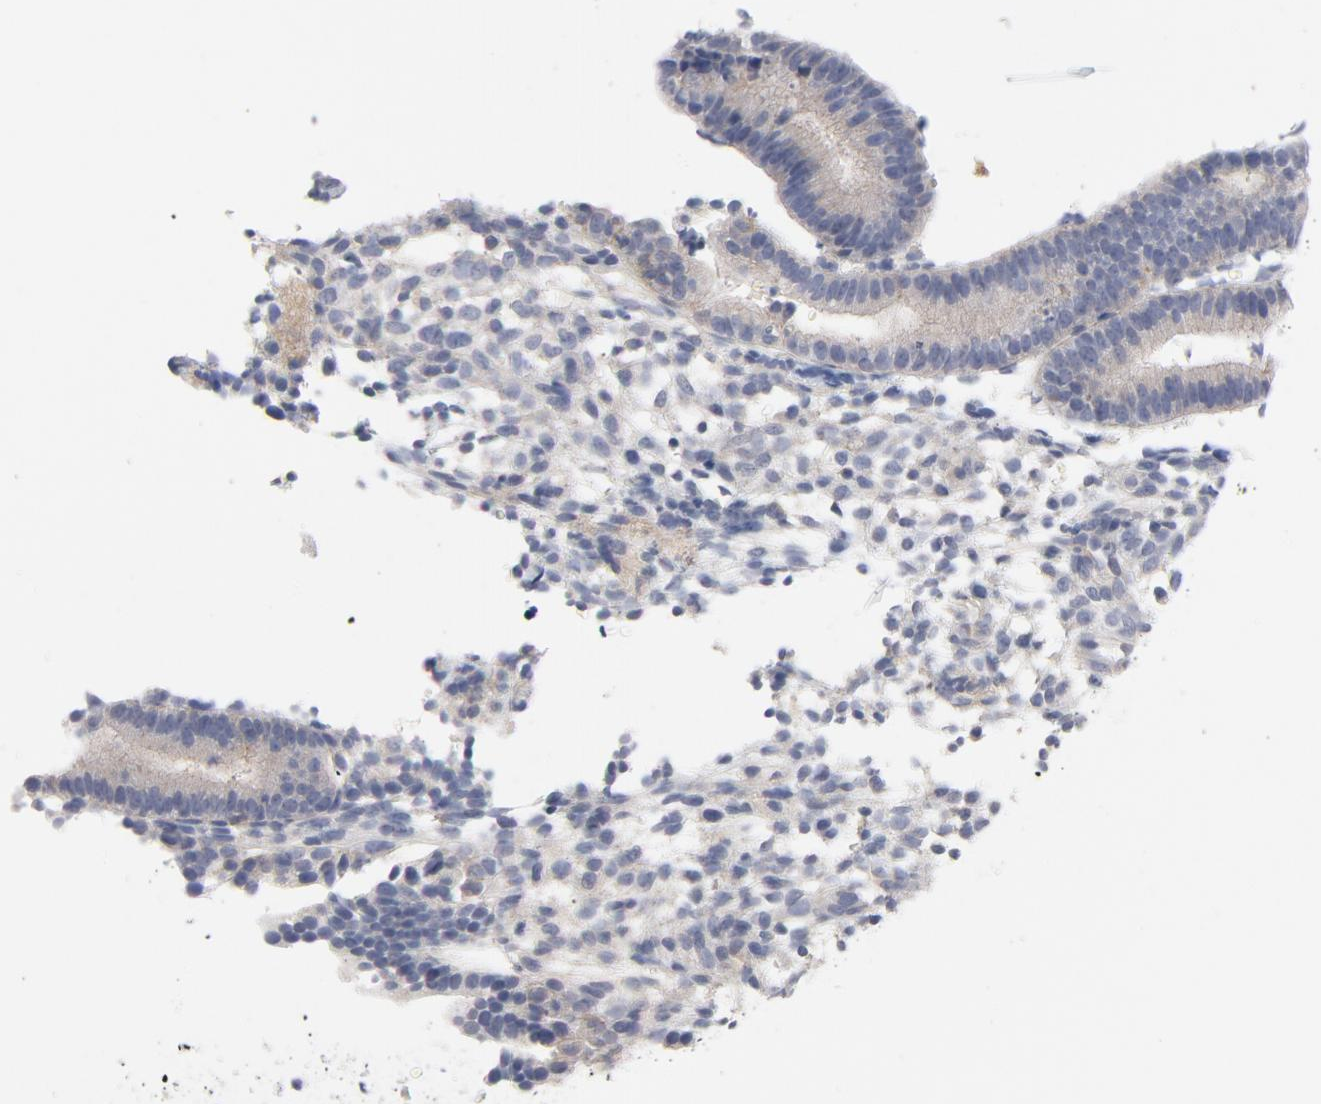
{"staining": {"intensity": "negative", "quantity": "none", "location": "none"}, "tissue": "endometrium", "cell_type": "Cells in endometrial stroma", "image_type": "normal", "snomed": [{"axis": "morphology", "description": "Normal tissue, NOS"}, {"axis": "topography", "description": "Uterus"}, {"axis": "topography", "description": "Endometrium"}], "caption": "This is an immunohistochemistry photomicrograph of unremarkable endometrium. There is no expression in cells in endometrial stroma.", "gene": "ROCK1", "patient": {"sex": "female", "age": 33}}